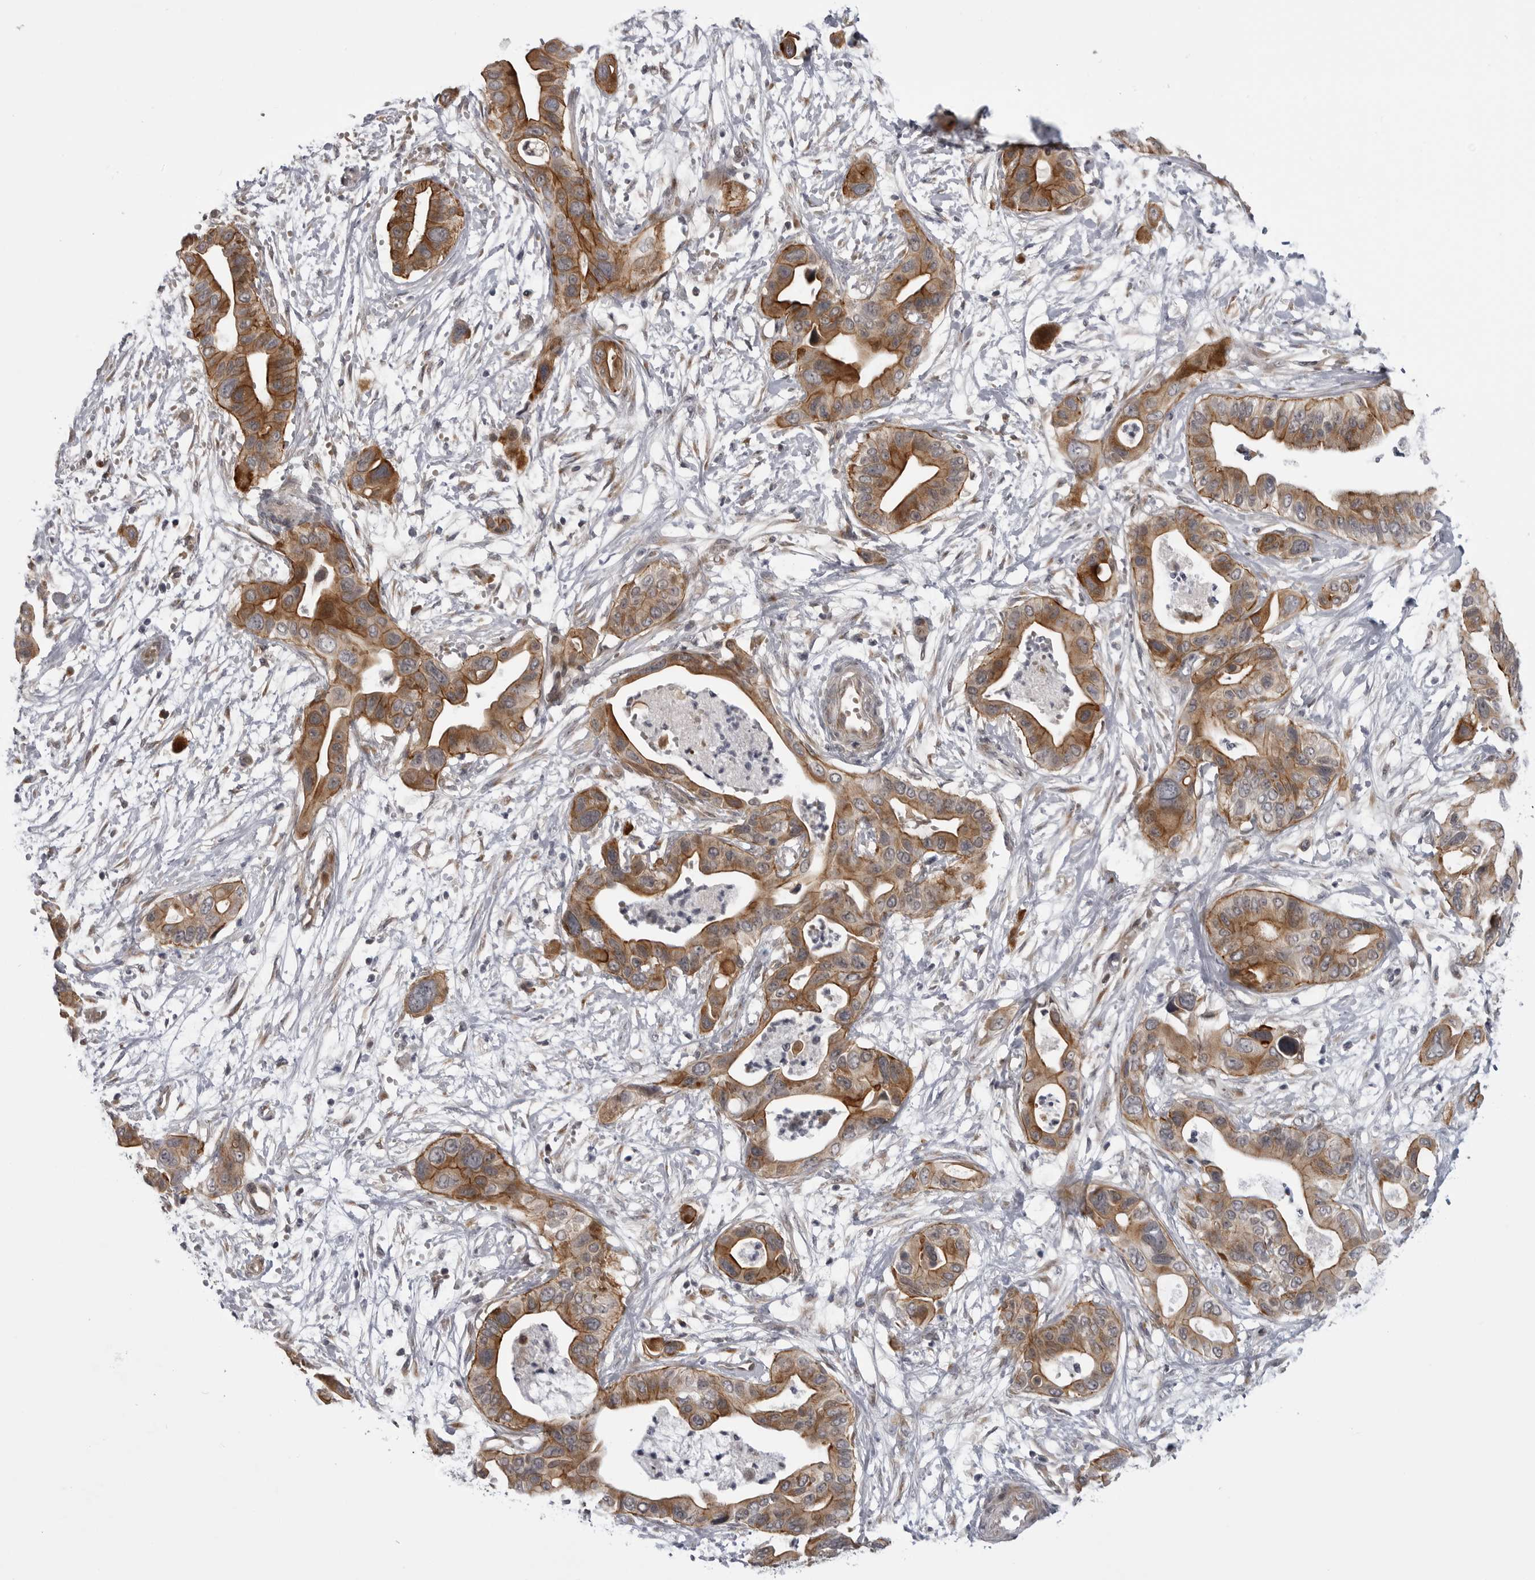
{"staining": {"intensity": "moderate", "quantity": ">75%", "location": "cytoplasmic/membranous"}, "tissue": "pancreatic cancer", "cell_type": "Tumor cells", "image_type": "cancer", "snomed": [{"axis": "morphology", "description": "Adenocarcinoma, NOS"}, {"axis": "topography", "description": "Pancreas"}], "caption": "A medium amount of moderate cytoplasmic/membranous positivity is seen in approximately >75% of tumor cells in pancreatic adenocarcinoma tissue. Immunohistochemistry stains the protein in brown and the nuclei are stained blue.", "gene": "LRRC45", "patient": {"sex": "male", "age": 66}}